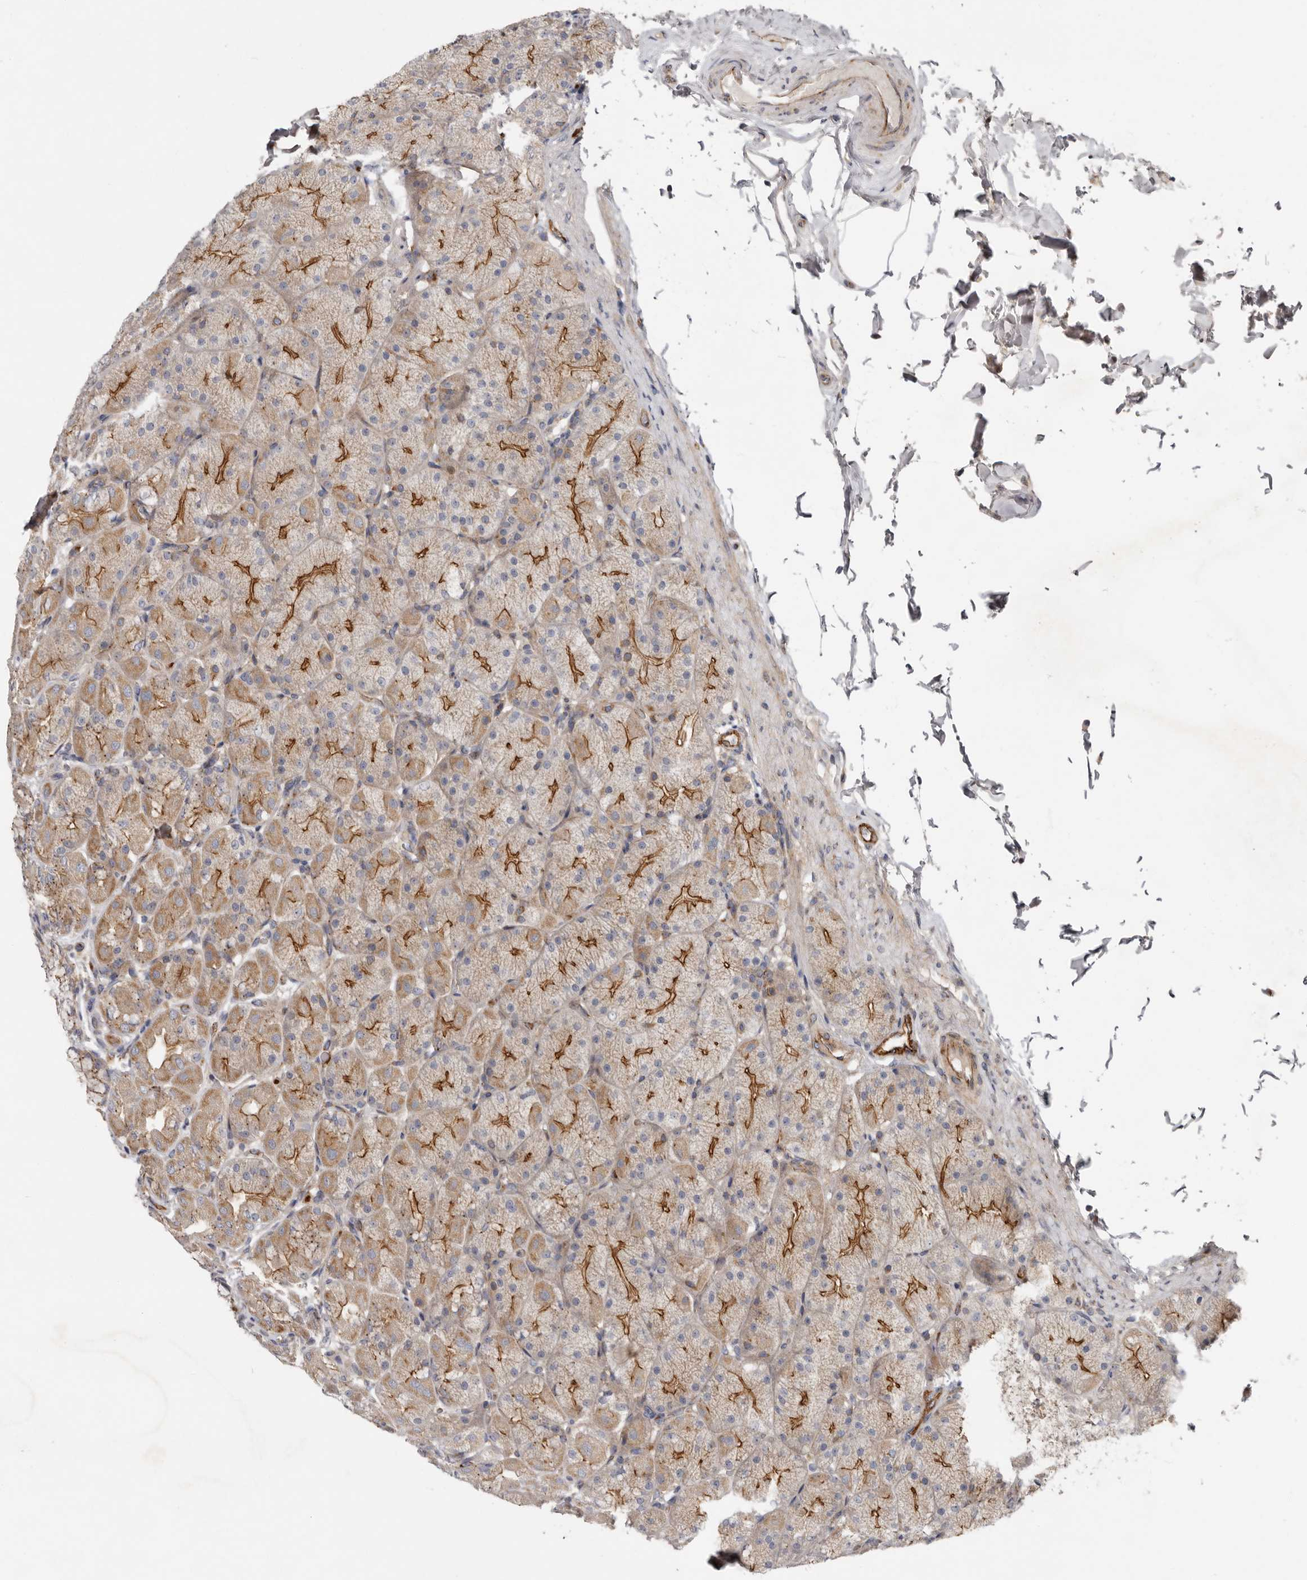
{"staining": {"intensity": "moderate", "quantity": ">75%", "location": "cytoplasmic/membranous"}, "tissue": "stomach", "cell_type": "Glandular cells", "image_type": "normal", "snomed": [{"axis": "morphology", "description": "Normal tissue, NOS"}, {"axis": "topography", "description": "Stomach, upper"}], "caption": "The immunohistochemical stain highlights moderate cytoplasmic/membranous staining in glandular cells of benign stomach.", "gene": "LUZP1", "patient": {"sex": "female", "age": 56}}